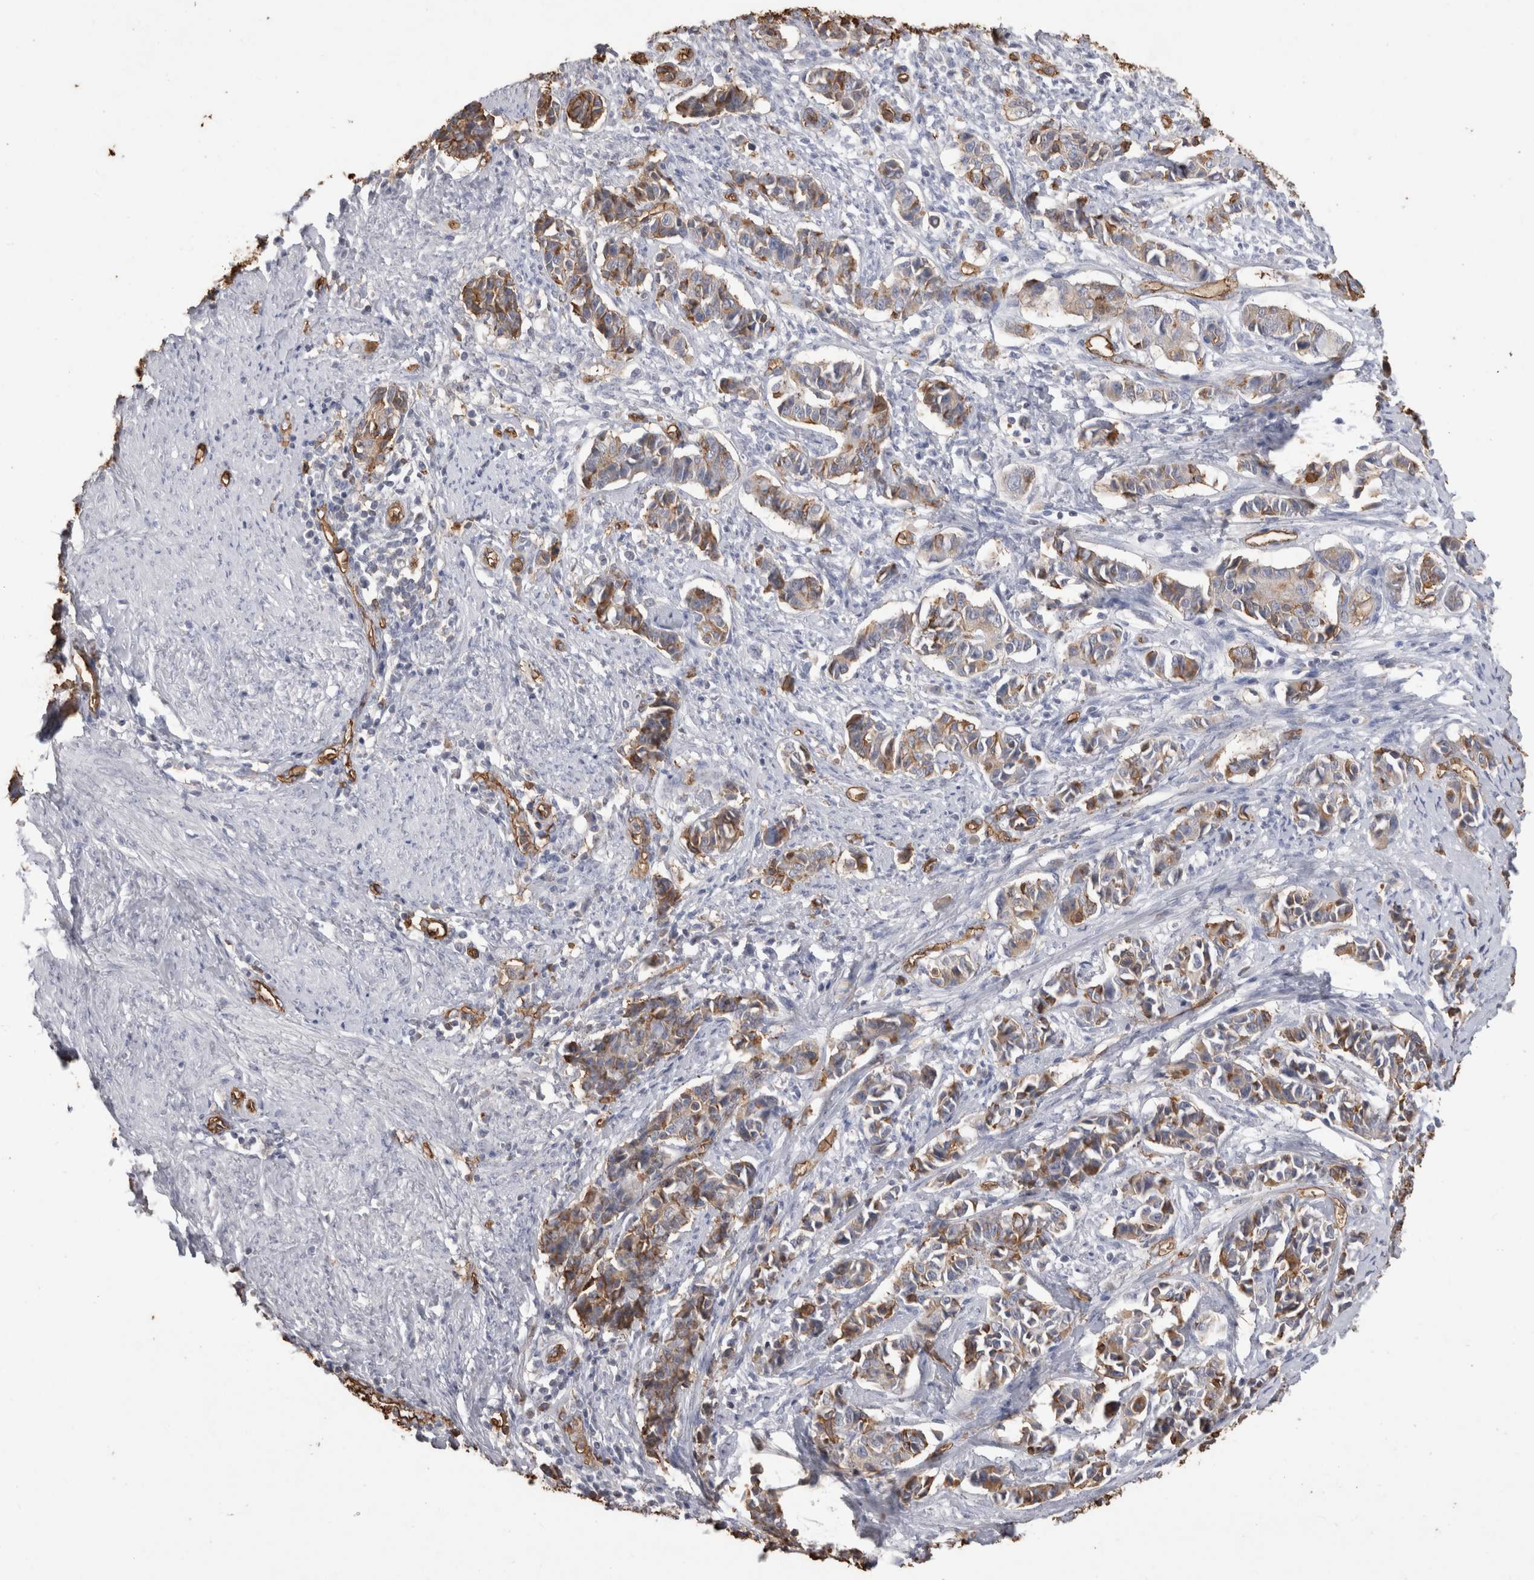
{"staining": {"intensity": "weak", "quantity": "25%-75%", "location": "cytoplasmic/membranous"}, "tissue": "cervical cancer", "cell_type": "Tumor cells", "image_type": "cancer", "snomed": [{"axis": "morphology", "description": "Normal tissue, NOS"}, {"axis": "morphology", "description": "Squamous cell carcinoma, NOS"}, {"axis": "topography", "description": "Cervix"}], "caption": "A histopathology image showing weak cytoplasmic/membranous positivity in approximately 25%-75% of tumor cells in squamous cell carcinoma (cervical), as visualized by brown immunohistochemical staining.", "gene": "IL17RC", "patient": {"sex": "female", "age": 35}}